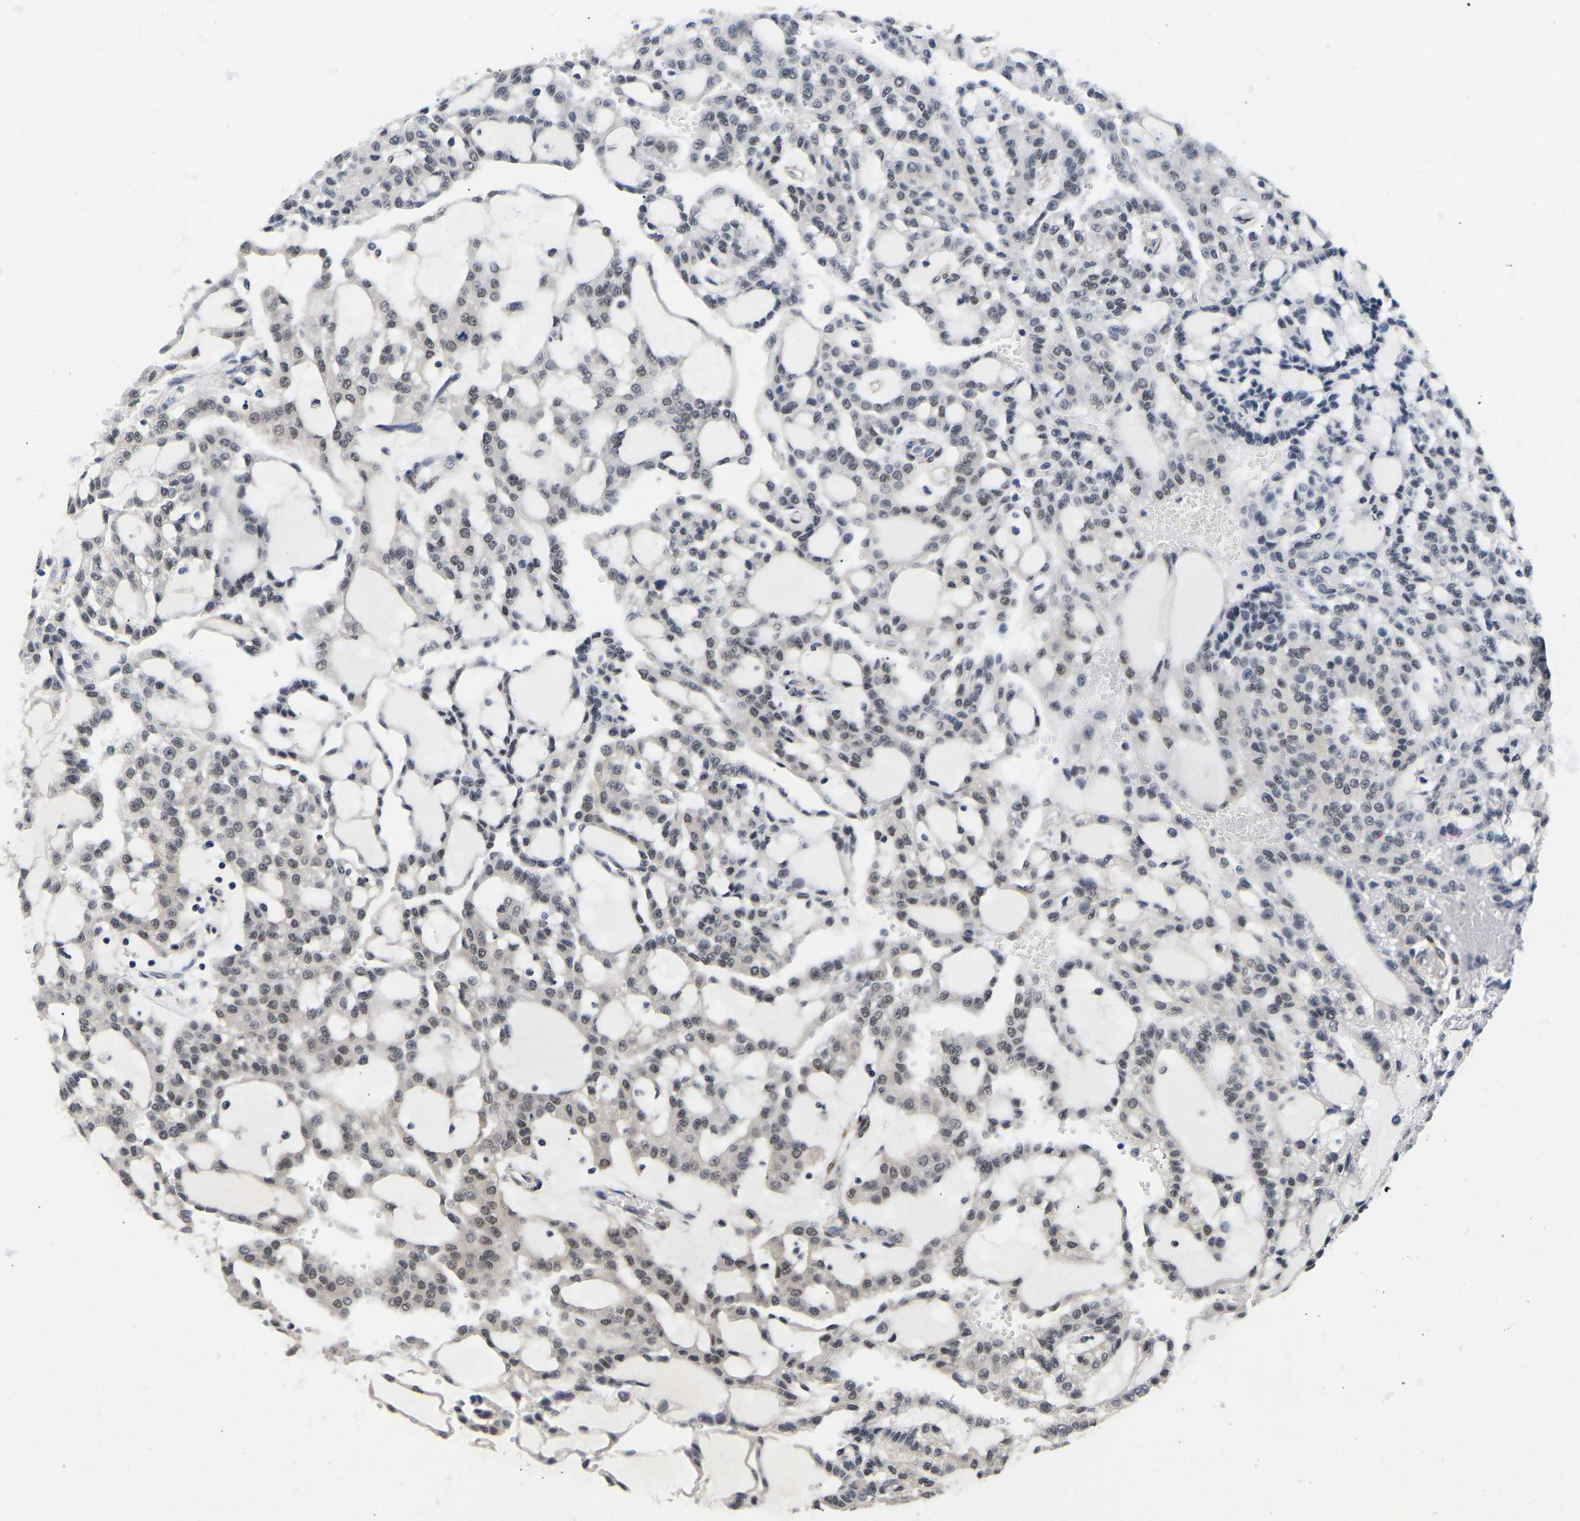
{"staining": {"intensity": "weak", "quantity": "<25%", "location": "cytoplasmic/membranous,nuclear"}, "tissue": "renal cancer", "cell_type": "Tumor cells", "image_type": "cancer", "snomed": [{"axis": "morphology", "description": "Adenocarcinoma, NOS"}, {"axis": "topography", "description": "Kidney"}], "caption": "Tumor cells are negative for brown protein staining in renal cancer (adenocarcinoma).", "gene": "METTL16", "patient": {"sex": "male", "age": 63}}